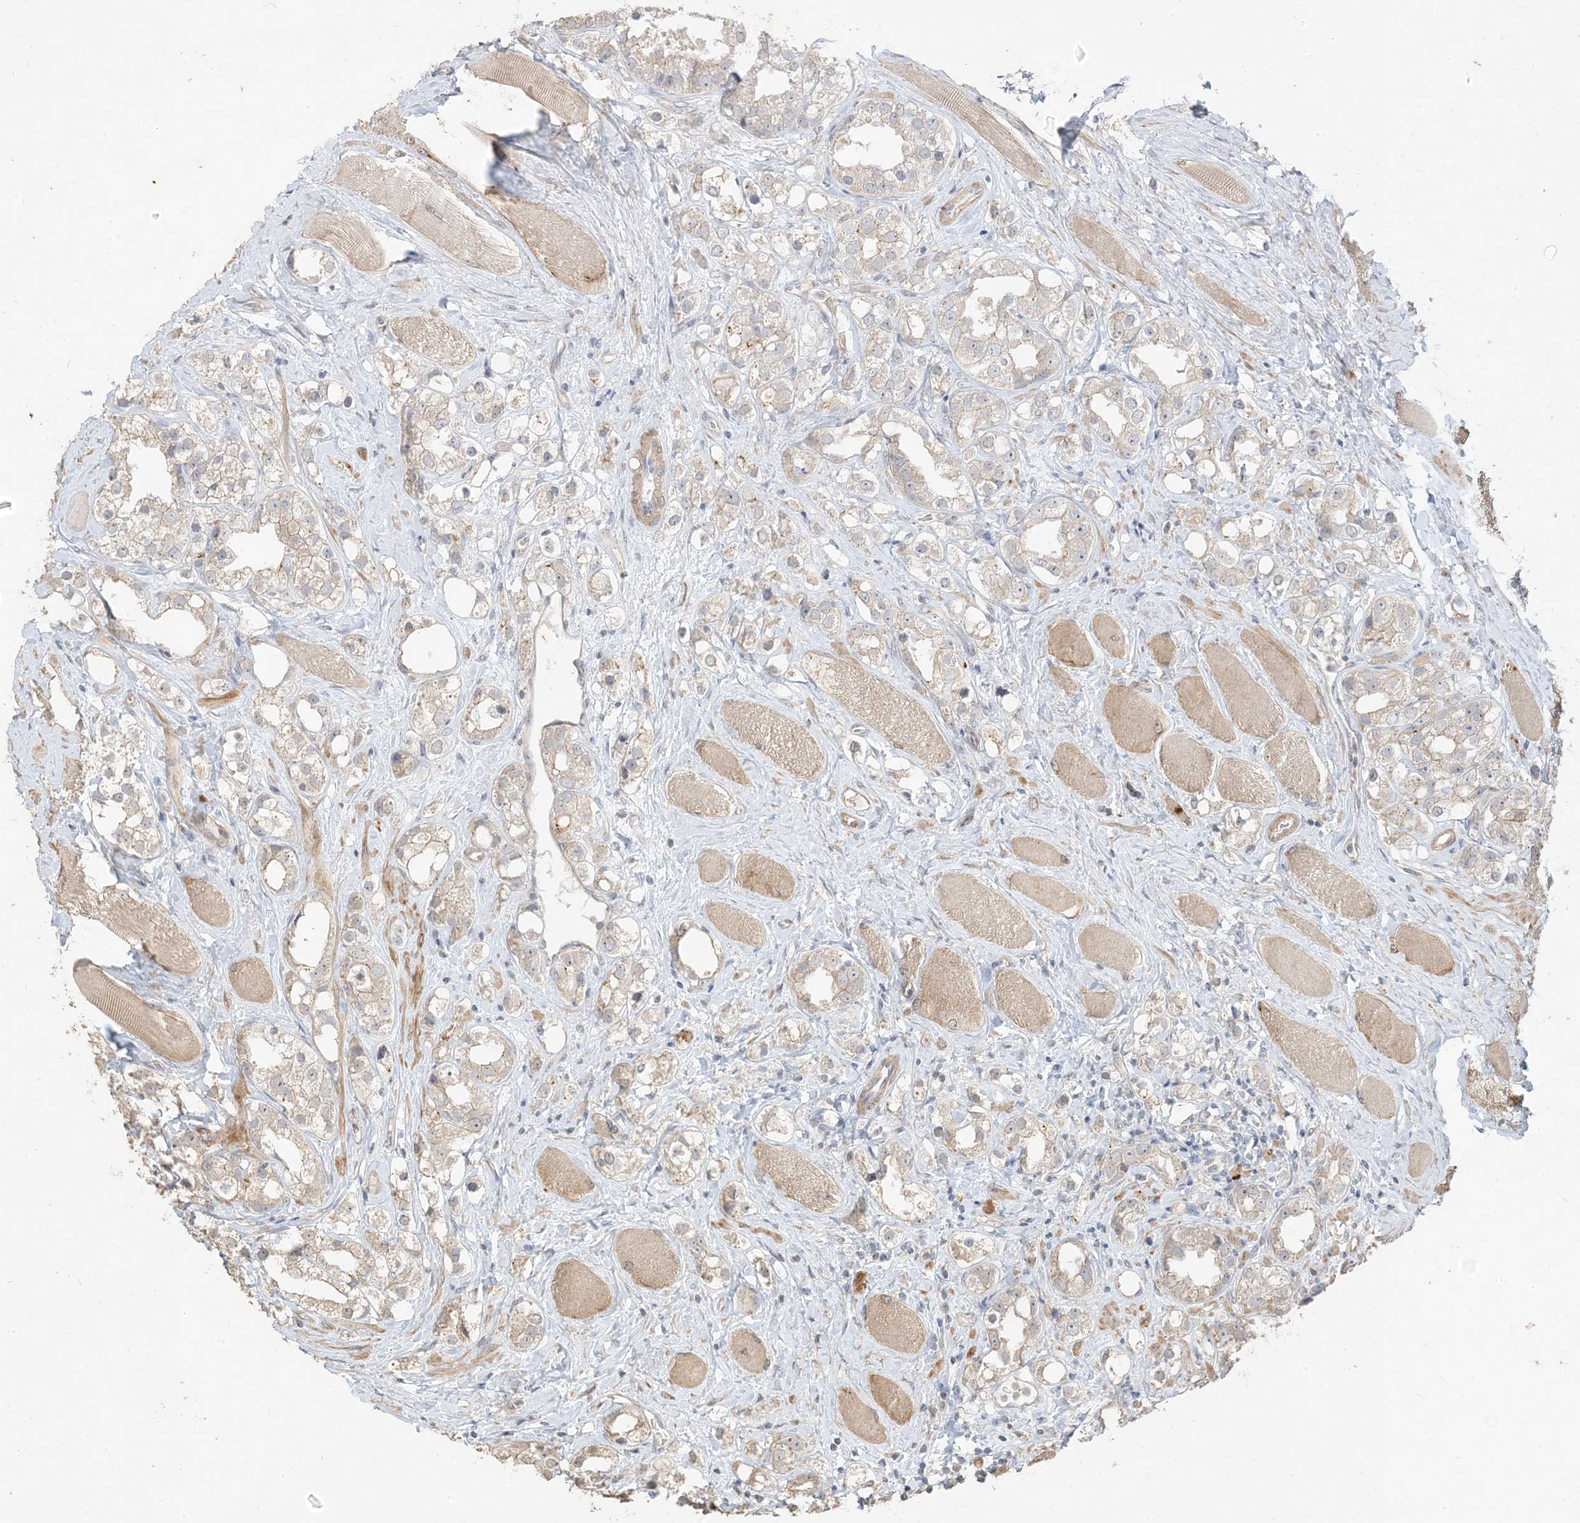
{"staining": {"intensity": "weak", "quantity": "<25%", "location": "cytoplasmic/membranous"}, "tissue": "prostate cancer", "cell_type": "Tumor cells", "image_type": "cancer", "snomed": [{"axis": "morphology", "description": "Adenocarcinoma, NOS"}, {"axis": "topography", "description": "Prostate"}], "caption": "Prostate cancer (adenocarcinoma) stained for a protein using immunohistochemistry (IHC) displays no positivity tumor cells.", "gene": "RNF175", "patient": {"sex": "male", "age": 79}}